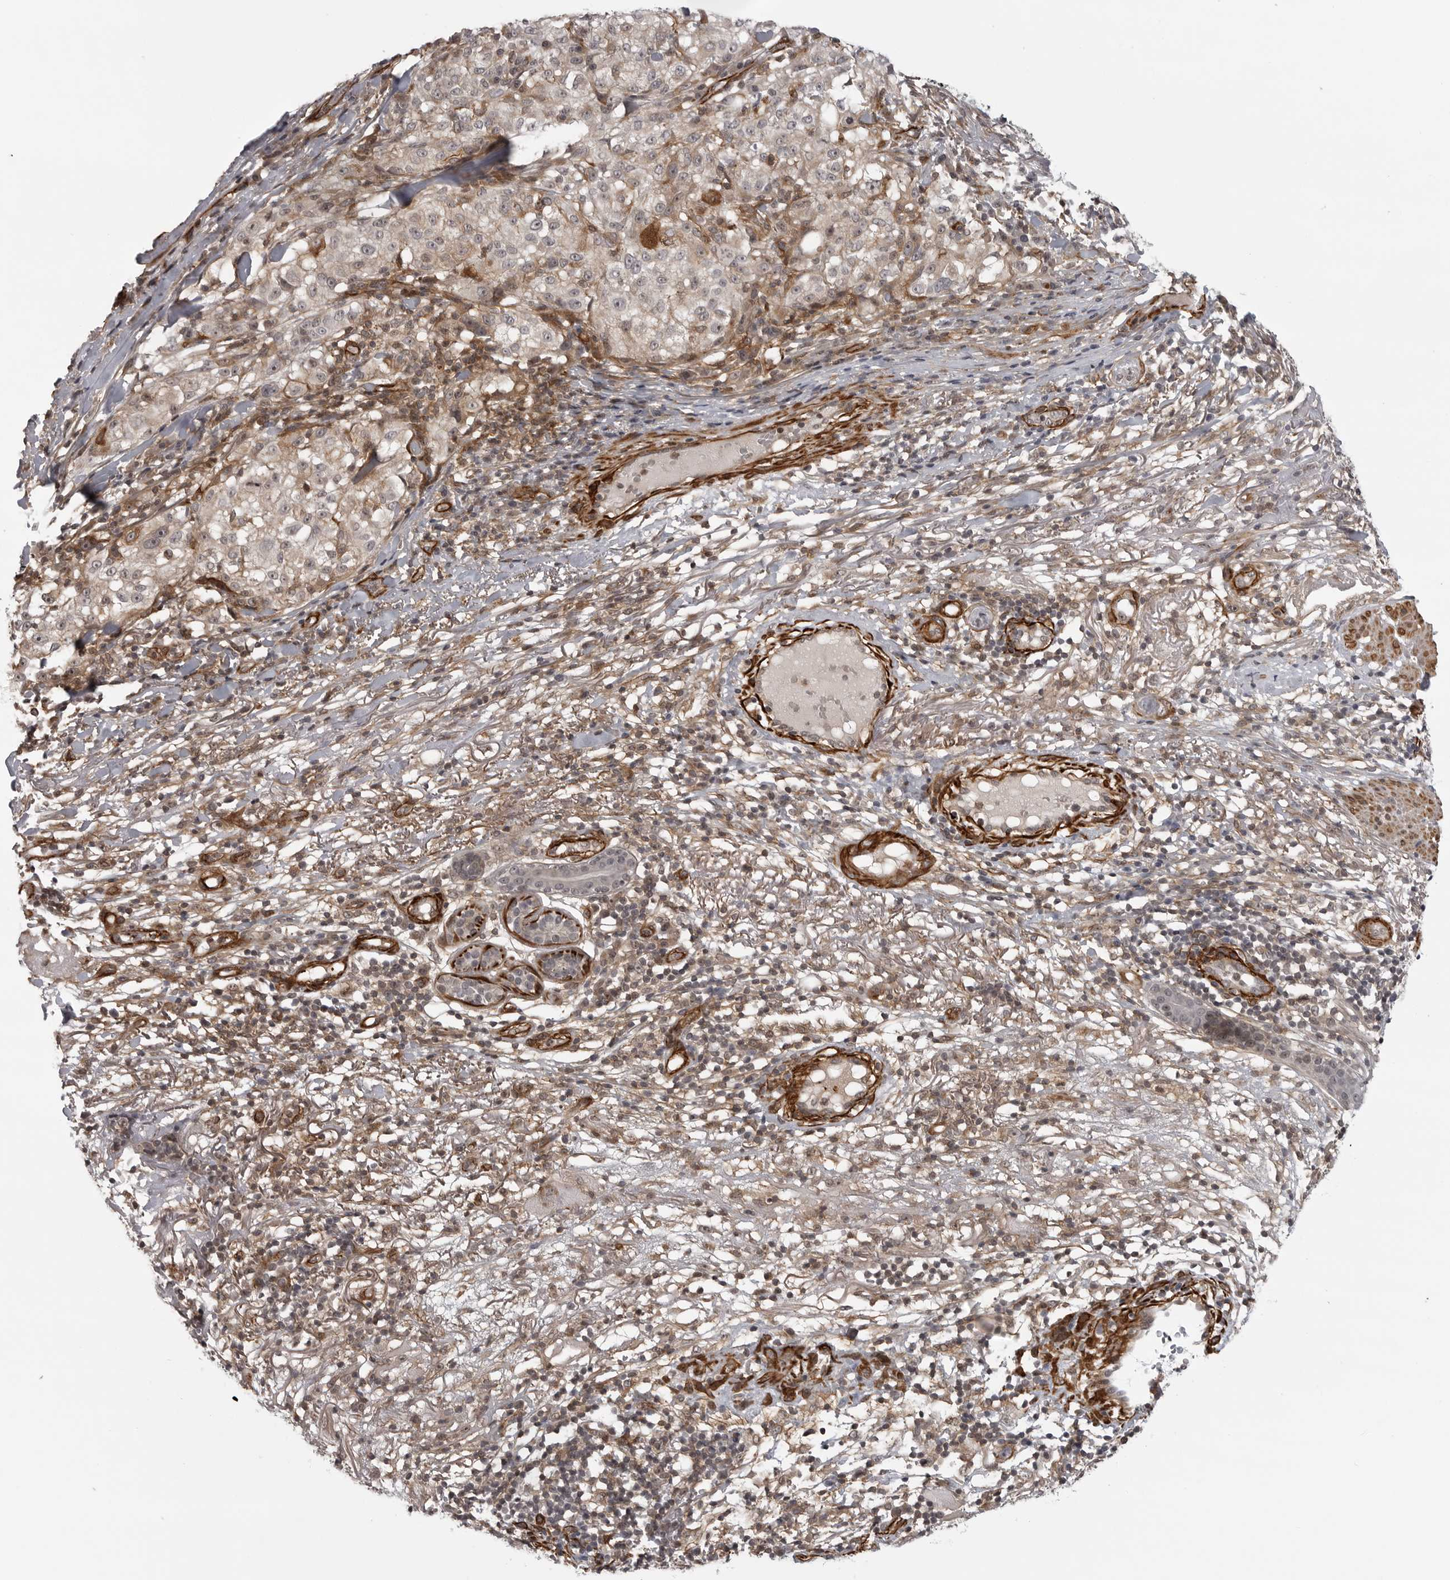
{"staining": {"intensity": "weak", "quantity": "<25%", "location": "cytoplasmic/membranous,nuclear"}, "tissue": "melanoma", "cell_type": "Tumor cells", "image_type": "cancer", "snomed": [{"axis": "morphology", "description": "Necrosis, NOS"}, {"axis": "morphology", "description": "Malignant melanoma, NOS"}, {"axis": "topography", "description": "Skin"}], "caption": "Protein analysis of melanoma shows no significant expression in tumor cells.", "gene": "TUT4", "patient": {"sex": "female", "age": 87}}